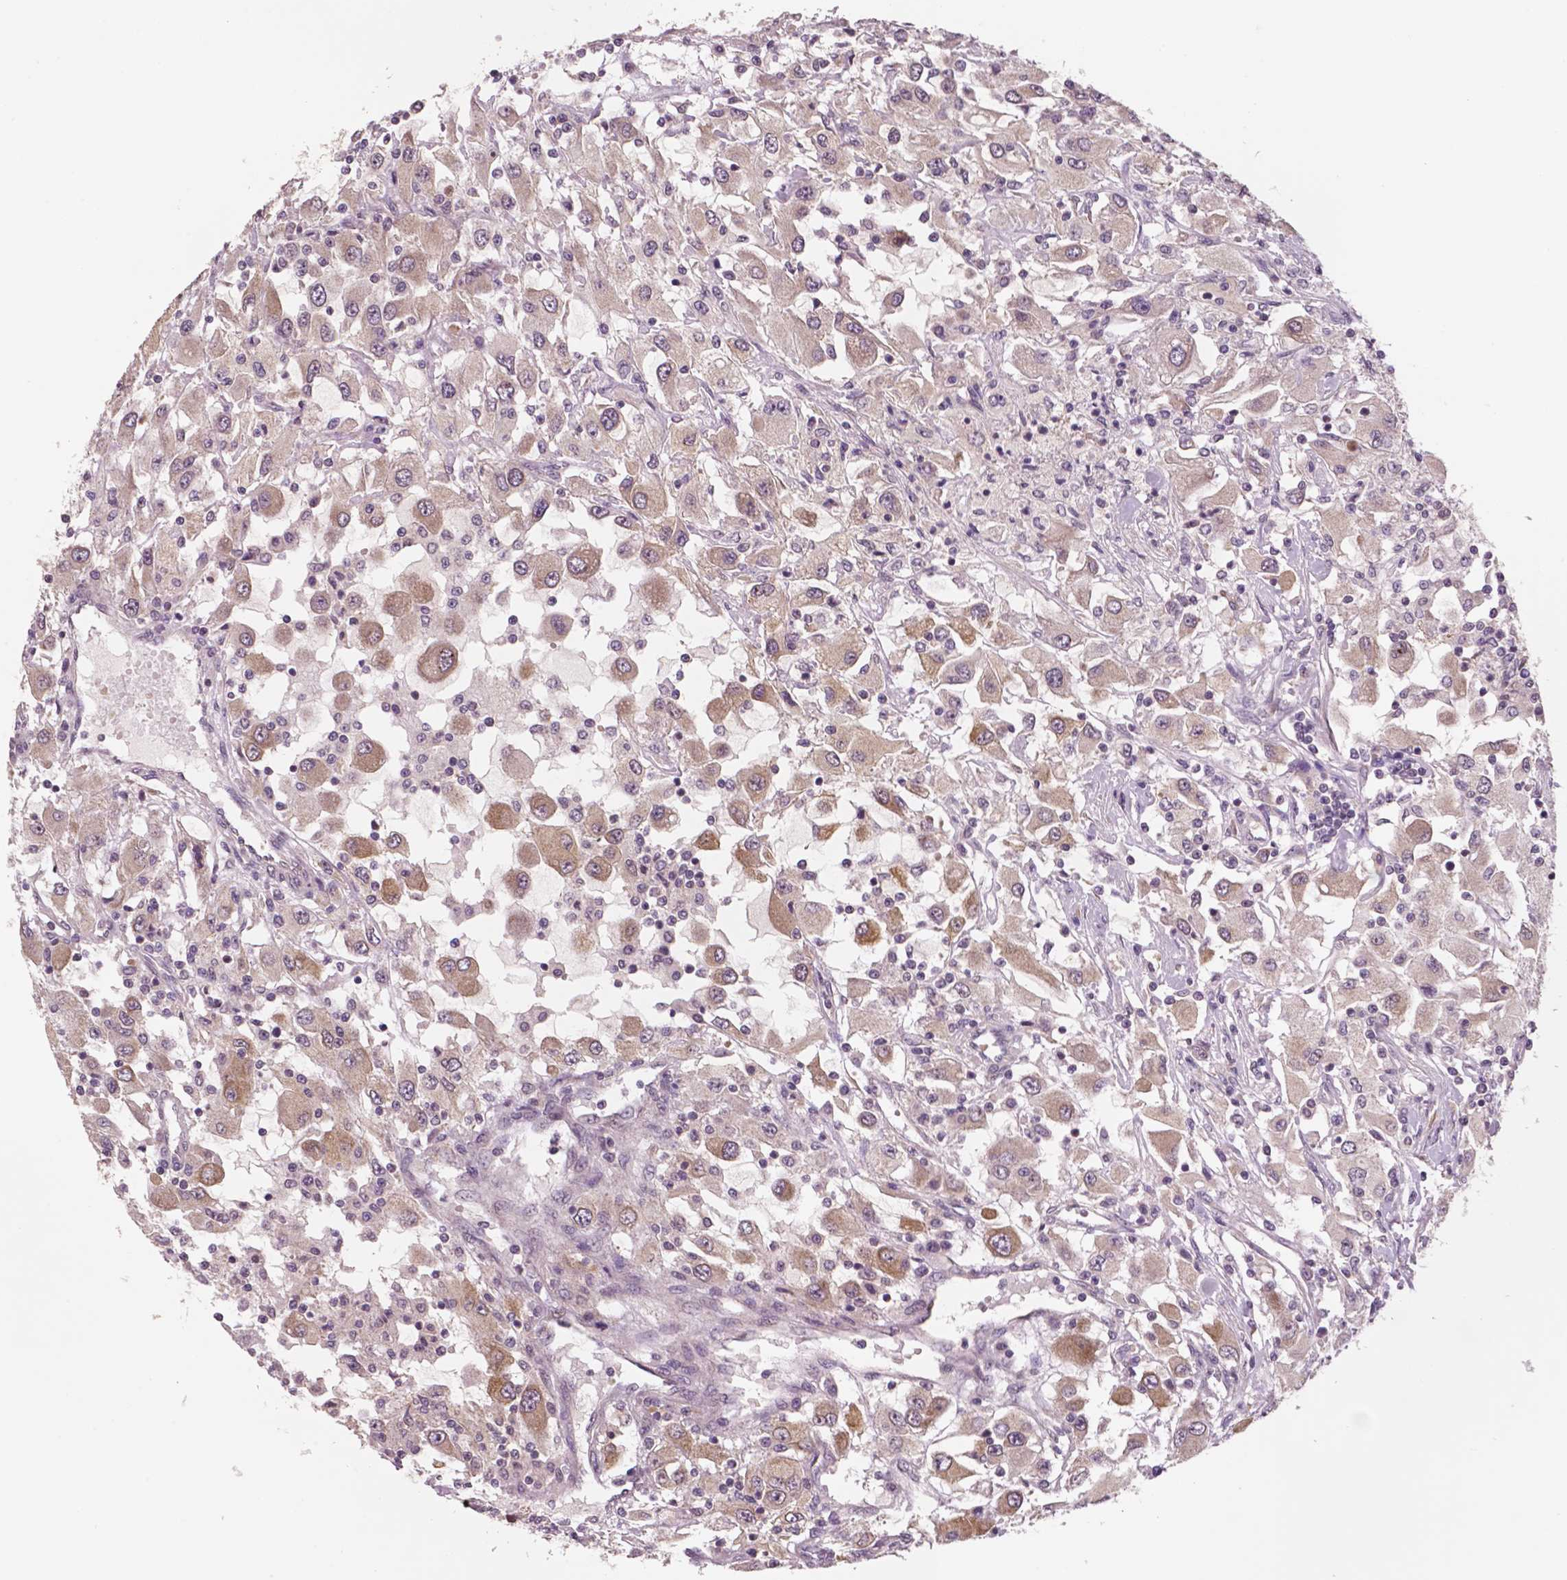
{"staining": {"intensity": "moderate", "quantity": "25%-75%", "location": "cytoplasmic/membranous"}, "tissue": "renal cancer", "cell_type": "Tumor cells", "image_type": "cancer", "snomed": [{"axis": "morphology", "description": "Adenocarcinoma, NOS"}, {"axis": "topography", "description": "Kidney"}], "caption": "IHC photomicrograph of neoplastic tissue: renal cancer stained using IHC demonstrates medium levels of moderate protein expression localized specifically in the cytoplasmic/membranous of tumor cells, appearing as a cytoplasmic/membranous brown color.", "gene": "STAT3", "patient": {"sex": "female", "age": 67}}